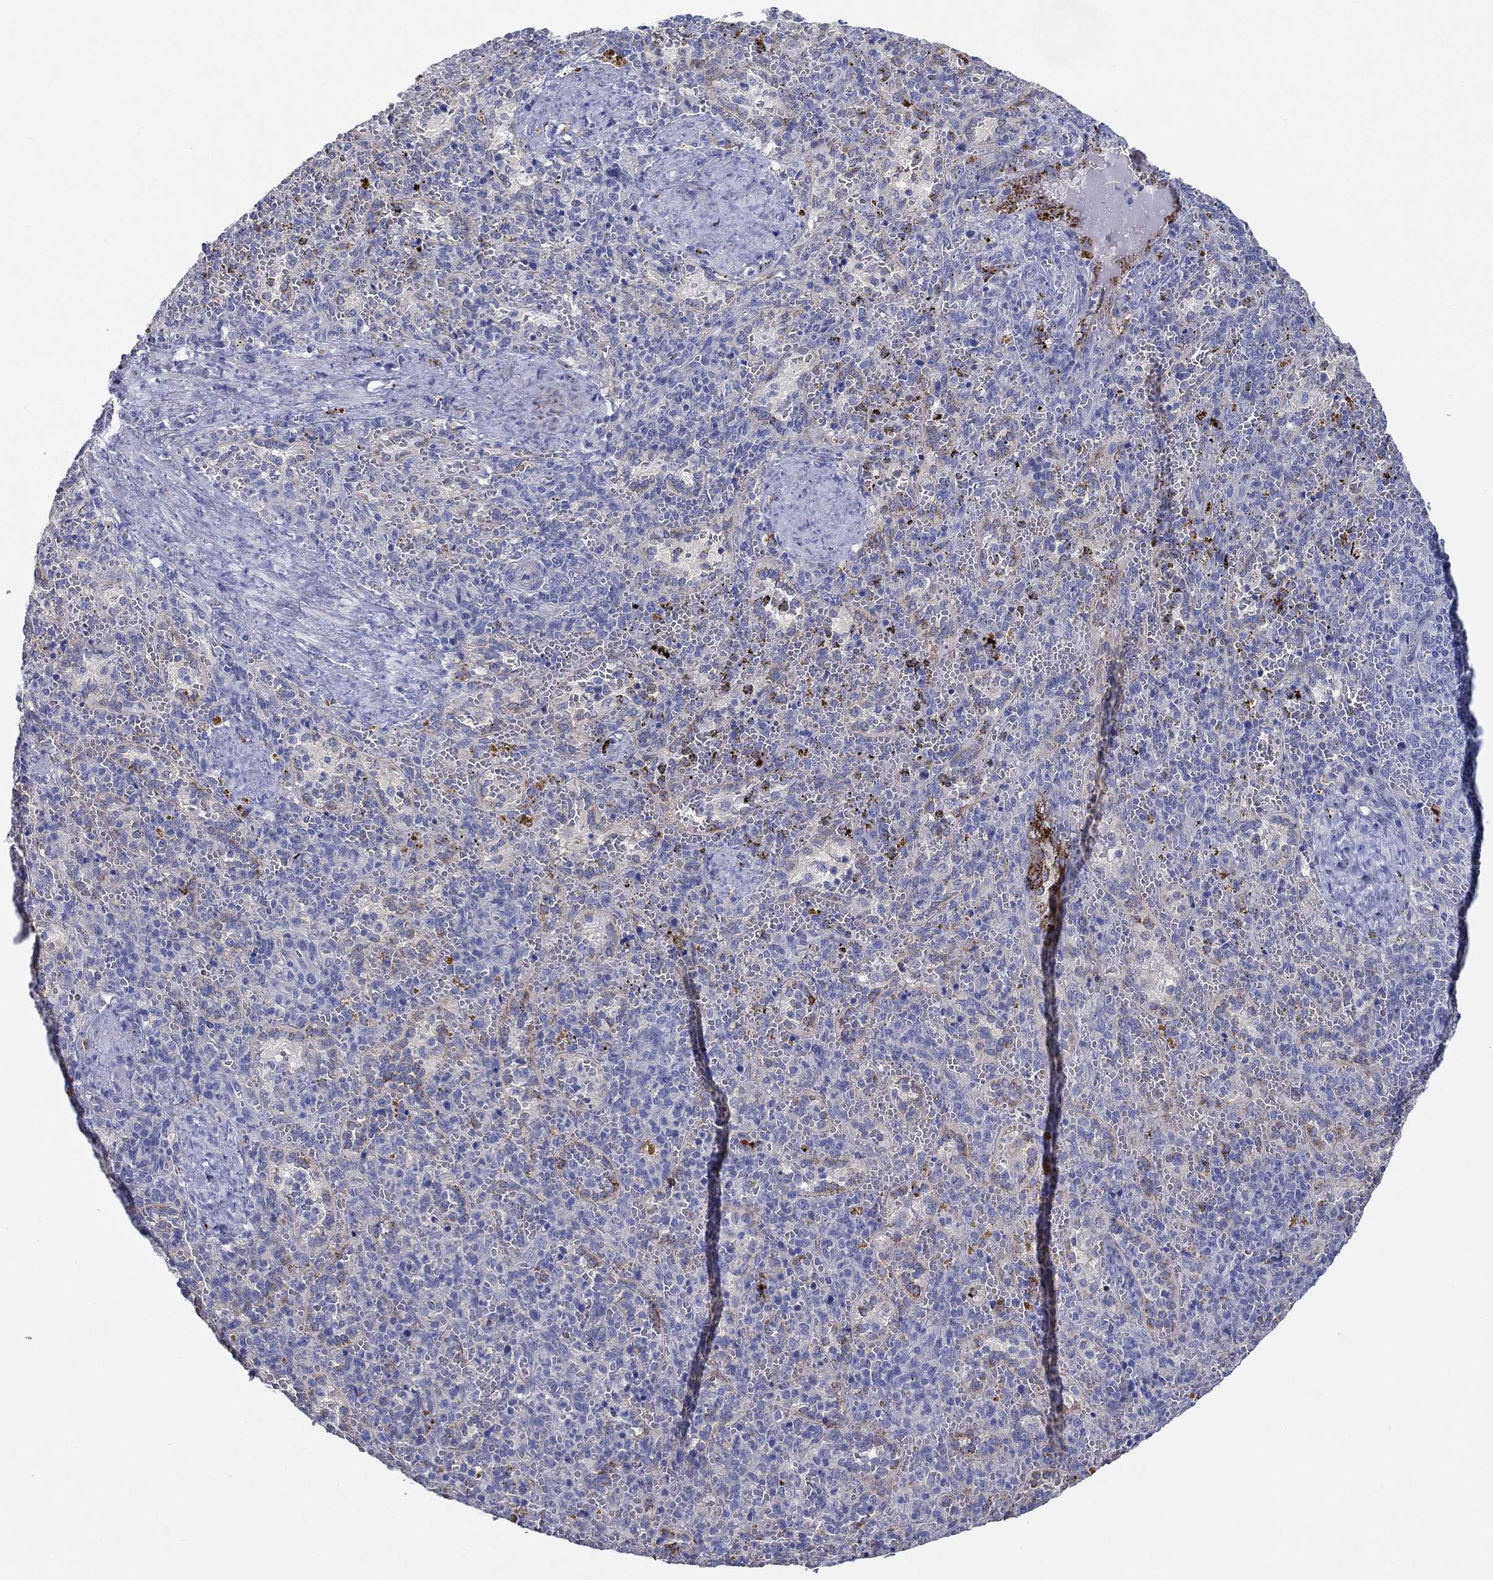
{"staining": {"intensity": "negative", "quantity": "none", "location": "none"}, "tissue": "spleen", "cell_type": "Cells in red pulp", "image_type": "normal", "snomed": [{"axis": "morphology", "description": "Normal tissue, NOS"}, {"axis": "topography", "description": "Spleen"}], "caption": "Immunohistochemistry histopathology image of normal human spleen stained for a protein (brown), which displays no staining in cells in red pulp. Brightfield microscopy of IHC stained with DAB (3,3'-diaminobenzidine) (brown) and hematoxylin (blue), captured at high magnification.", "gene": "ERMP1", "patient": {"sex": "female", "age": 50}}